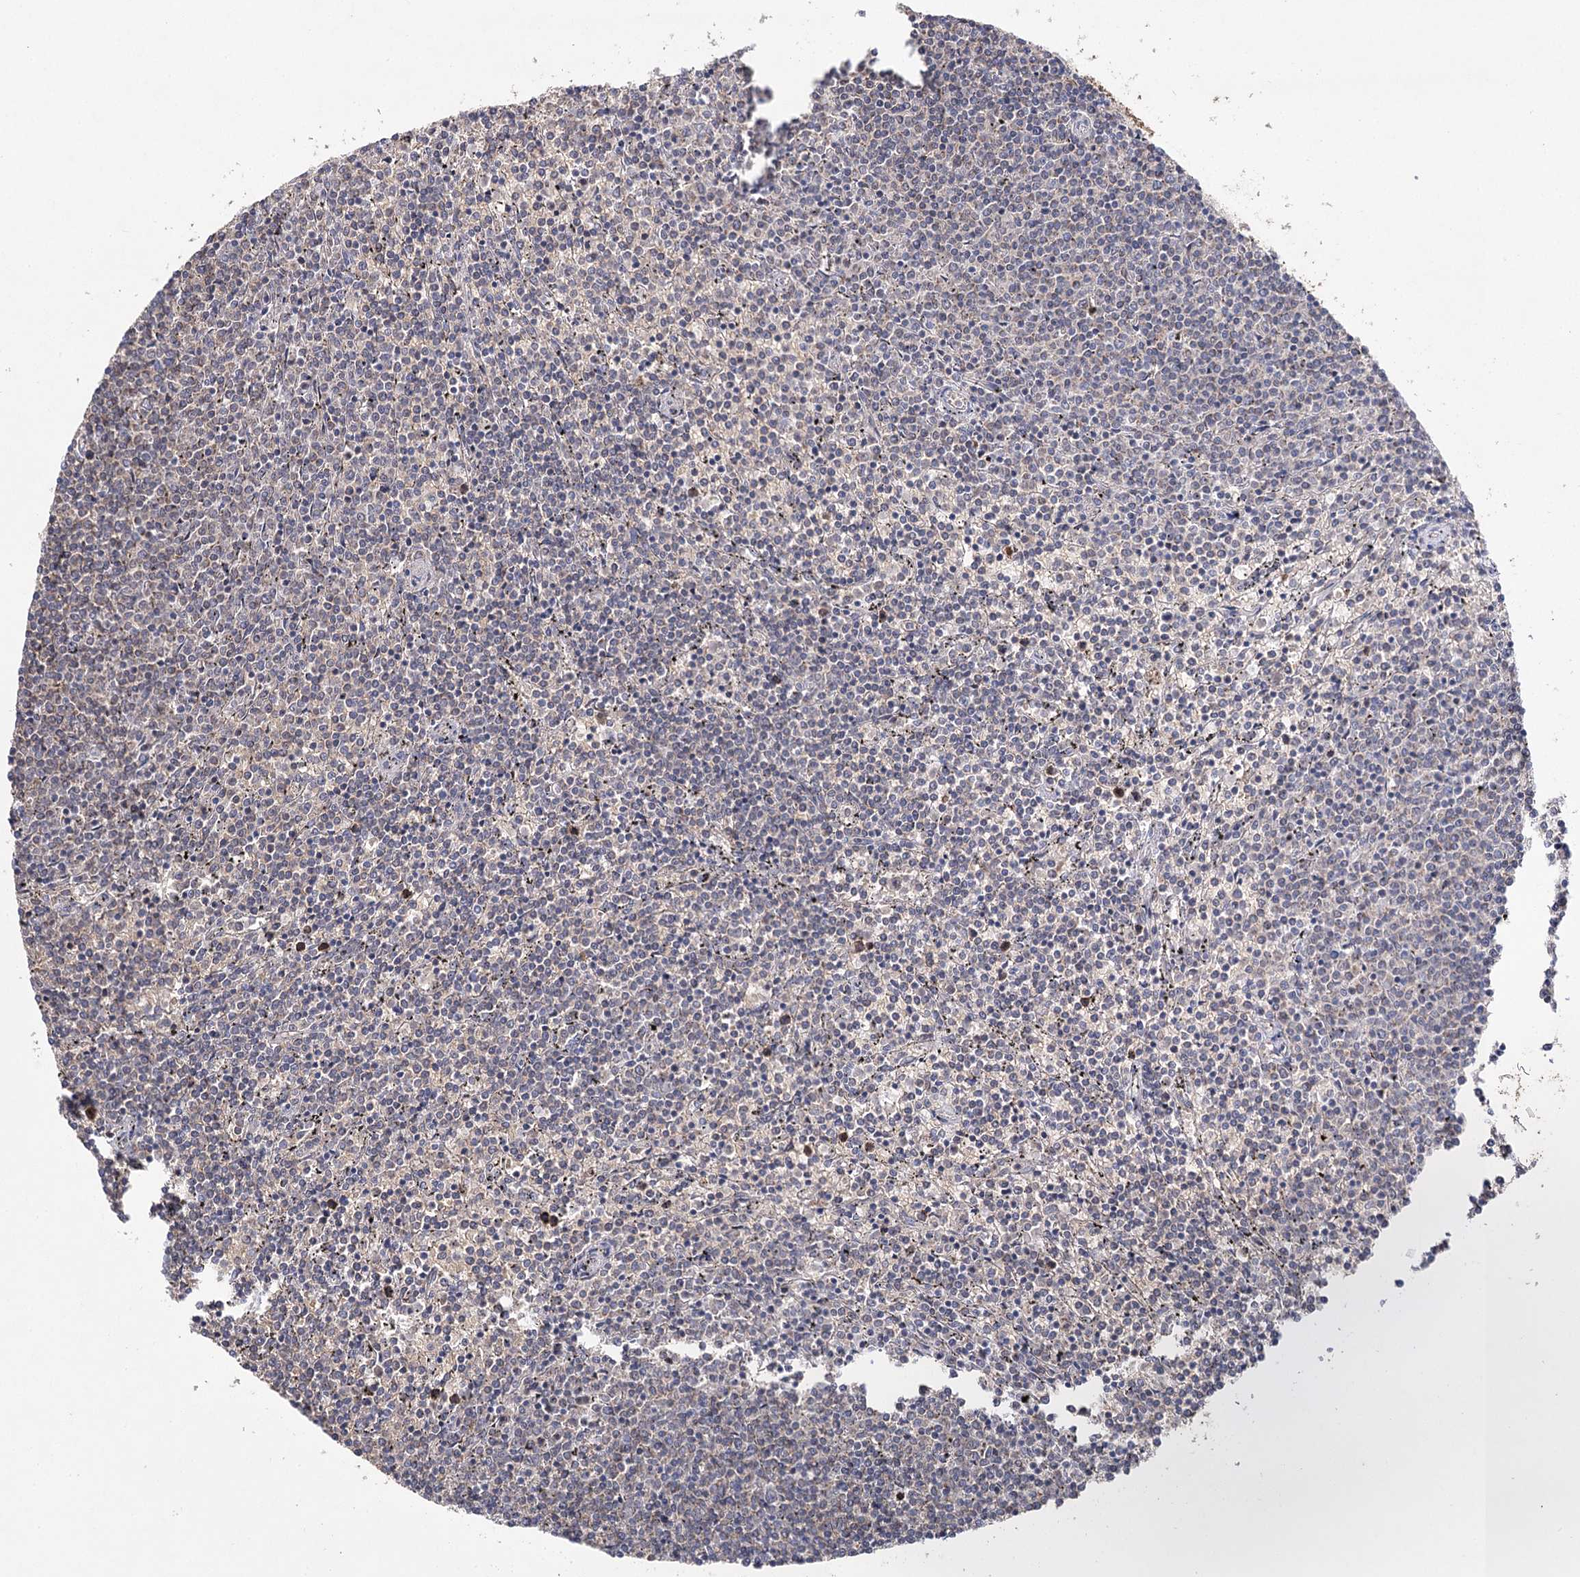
{"staining": {"intensity": "negative", "quantity": "none", "location": "none"}, "tissue": "lymphoma", "cell_type": "Tumor cells", "image_type": "cancer", "snomed": [{"axis": "morphology", "description": "Malignant lymphoma, non-Hodgkin's type, Low grade"}, {"axis": "topography", "description": "Spleen"}], "caption": "The image exhibits no staining of tumor cells in malignant lymphoma, non-Hodgkin's type (low-grade).", "gene": "AURKC", "patient": {"sex": "female", "age": 50}}